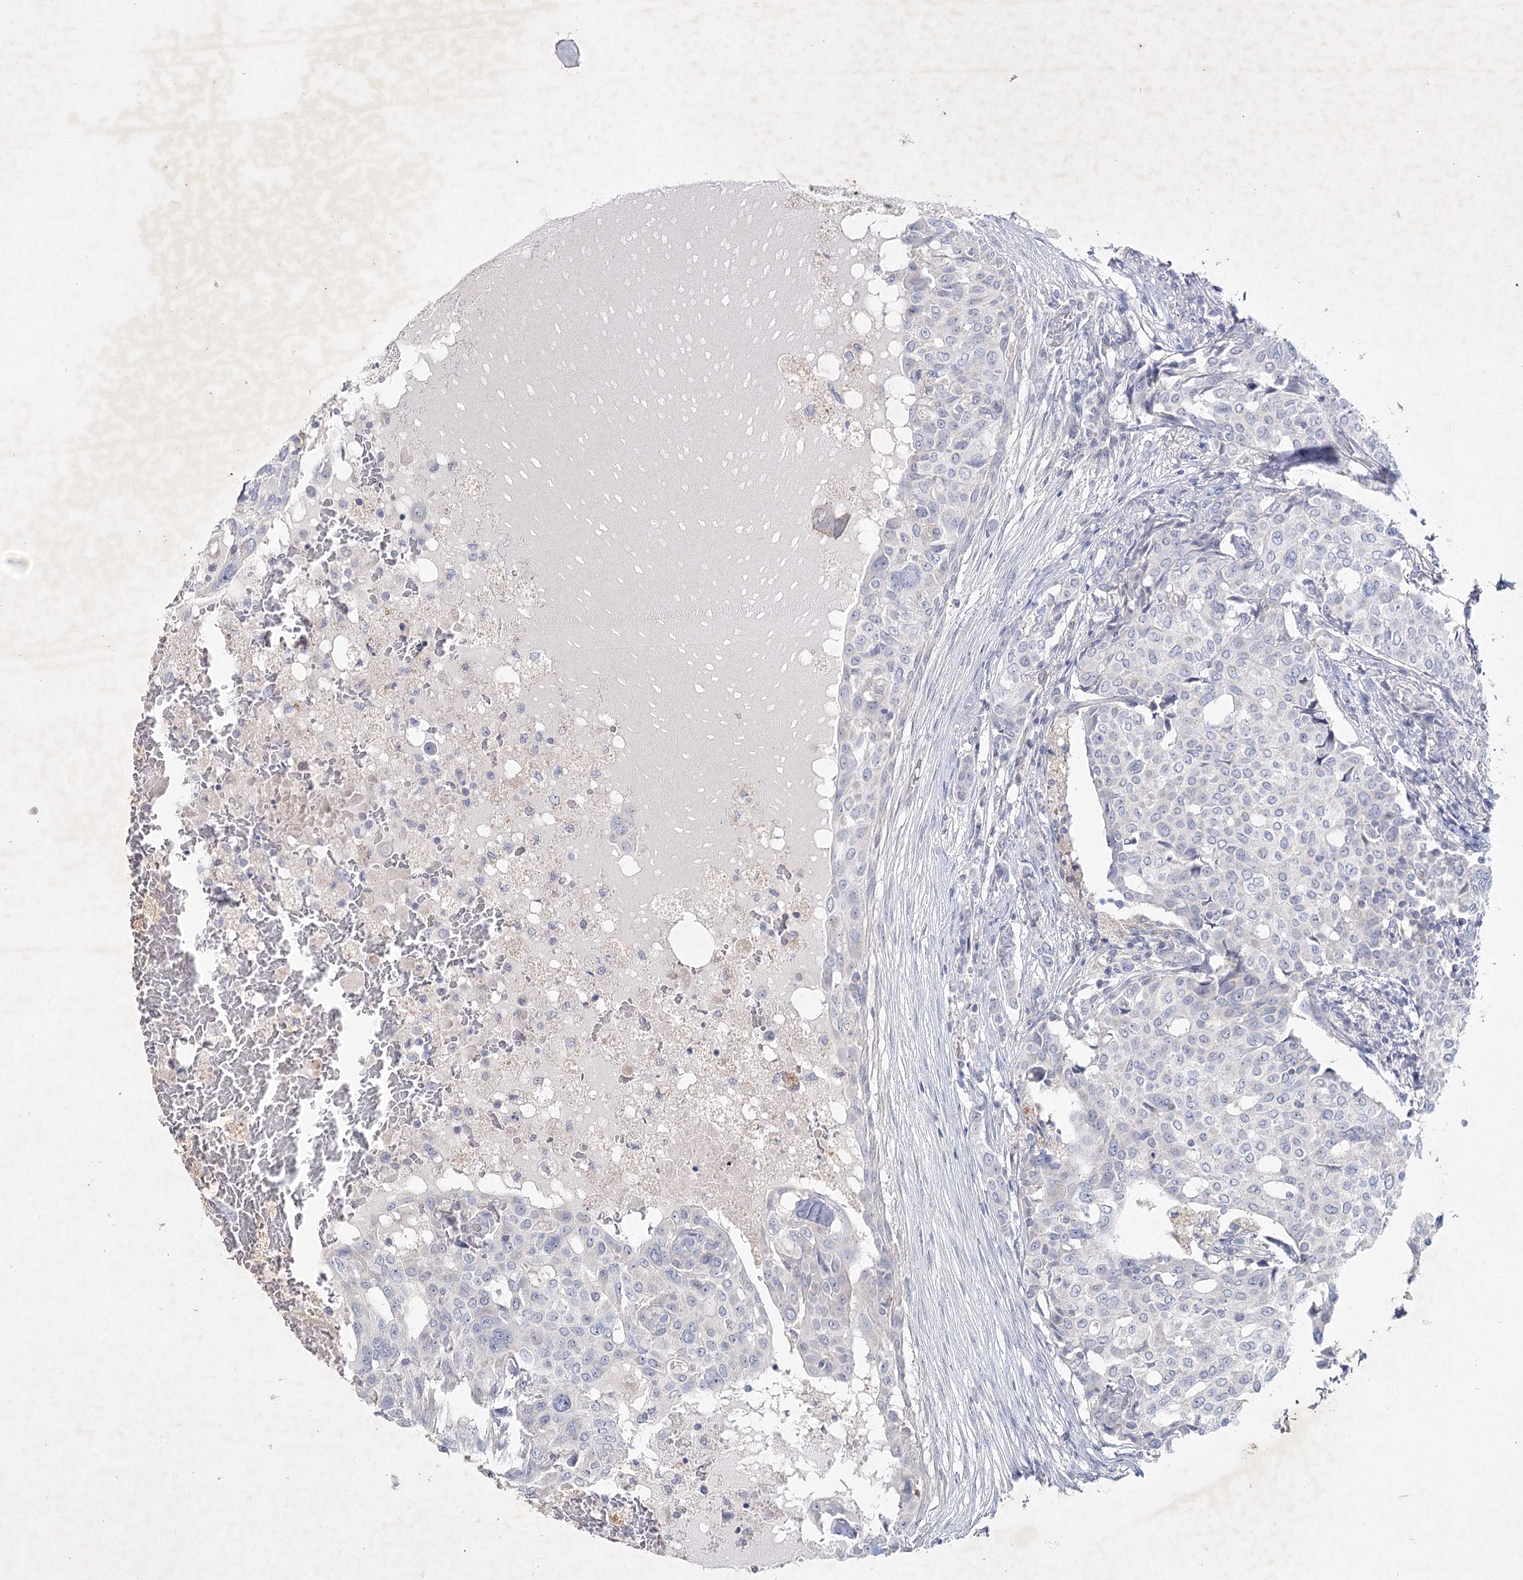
{"staining": {"intensity": "negative", "quantity": "none", "location": "none"}, "tissue": "breast cancer", "cell_type": "Tumor cells", "image_type": "cancer", "snomed": [{"axis": "morphology", "description": "Lobular carcinoma"}, {"axis": "topography", "description": "Breast"}], "caption": "IHC histopathology image of neoplastic tissue: human lobular carcinoma (breast) stained with DAB exhibits no significant protein positivity in tumor cells.", "gene": "MAP3K13", "patient": {"sex": "female", "age": 51}}